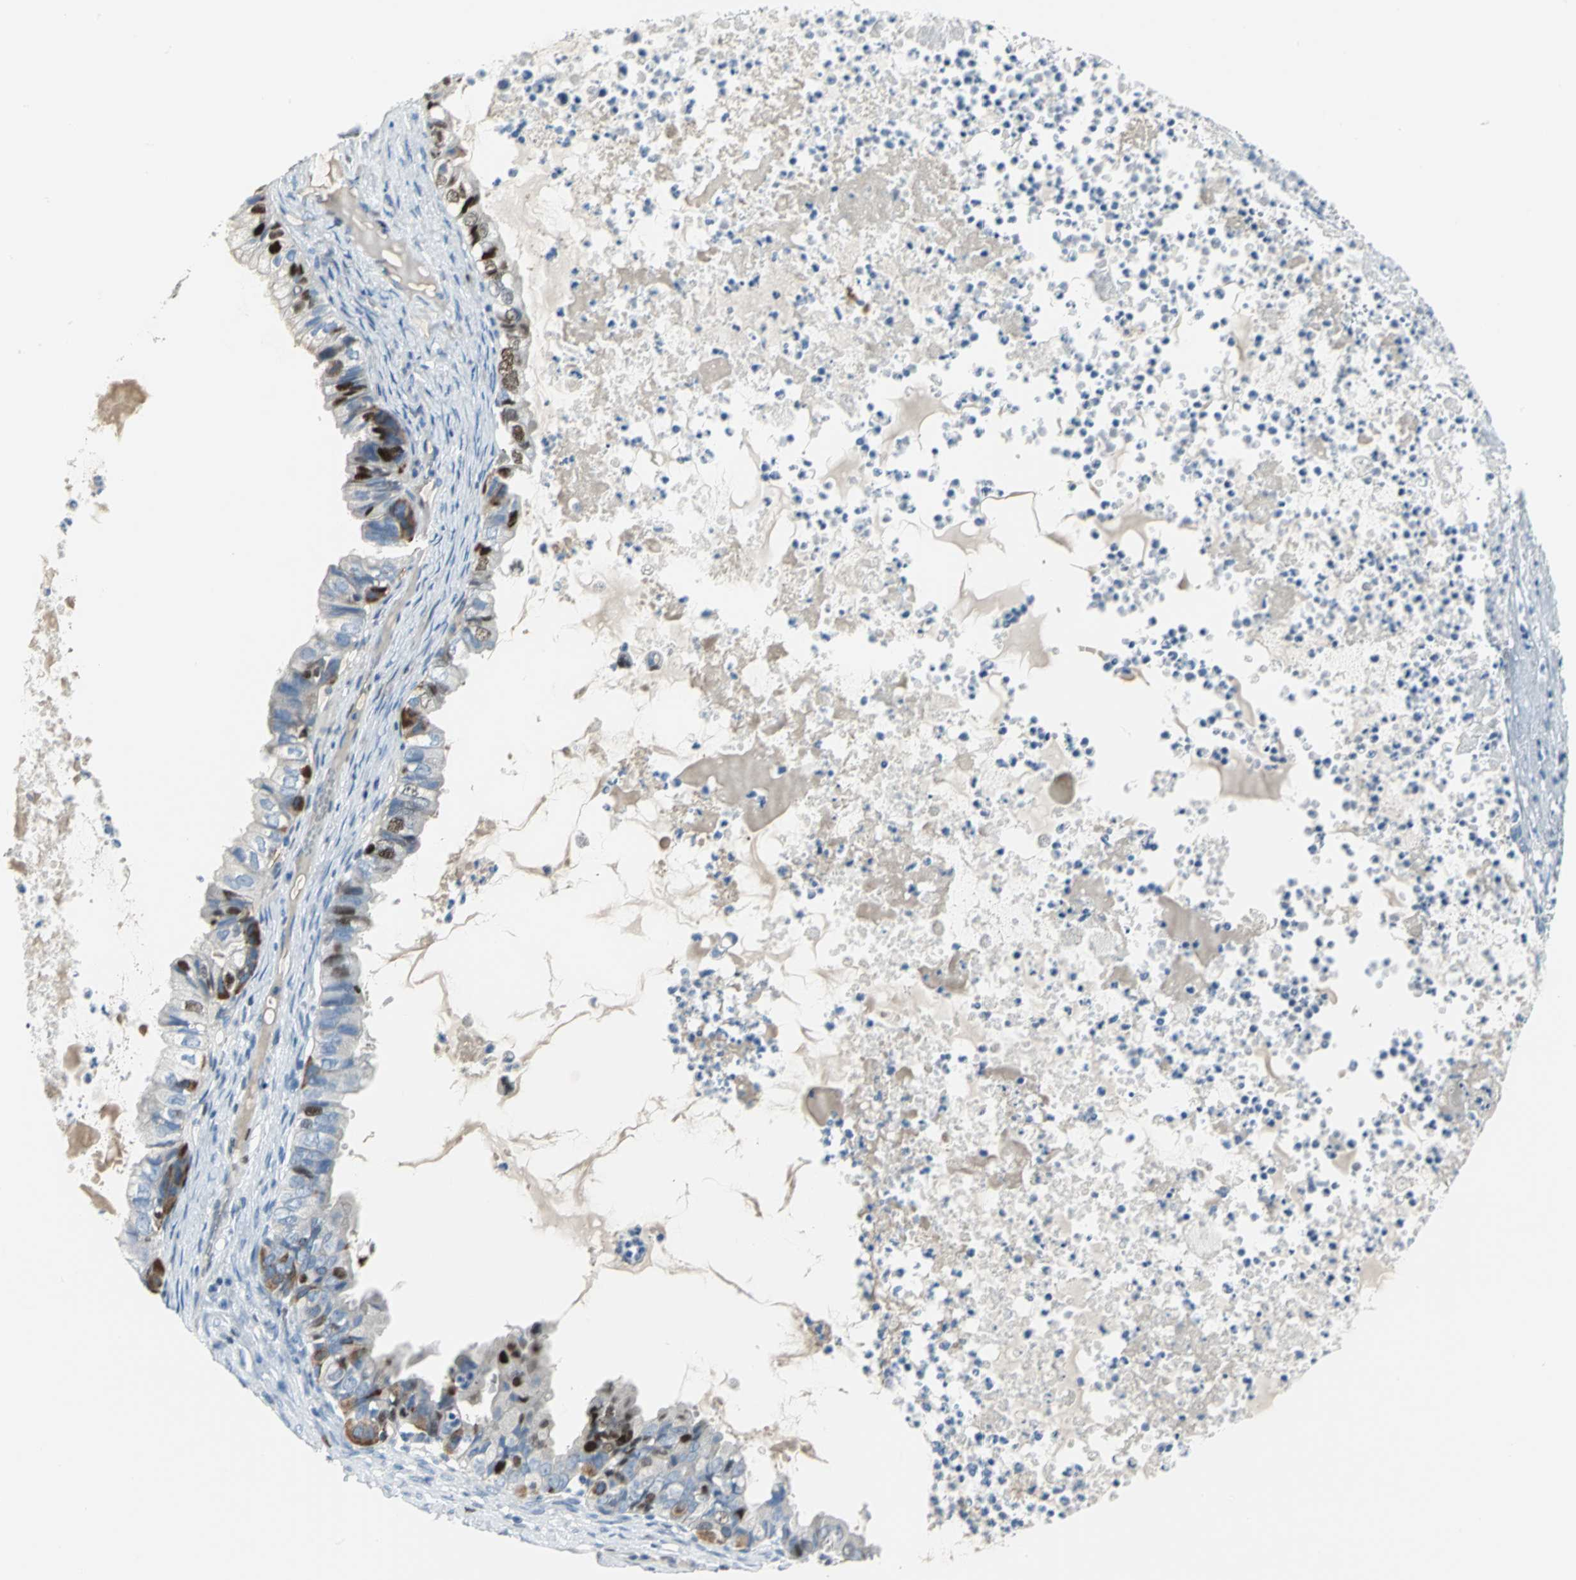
{"staining": {"intensity": "strong", "quantity": "25%-75%", "location": "nuclear"}, "tissue": "ovarian cancer", "cell_type": "Tumor cells", "image_type": "cancer", "snomed": [{"axis": "morphology", "description": "Cystadenocarcinoma, mucinous, NOS"}, {"axis": "topography", "description": "Ovary"}], "caption": "Mucinous cystadenocarcinoma (ovarian) stained with immunohistochemistry (IHC) demonstrates strong nuclear positivity in approximately 25%-75% of tumor cells.", "gene": "MCM4", "patient": {"sex": "female", "age": 80}}